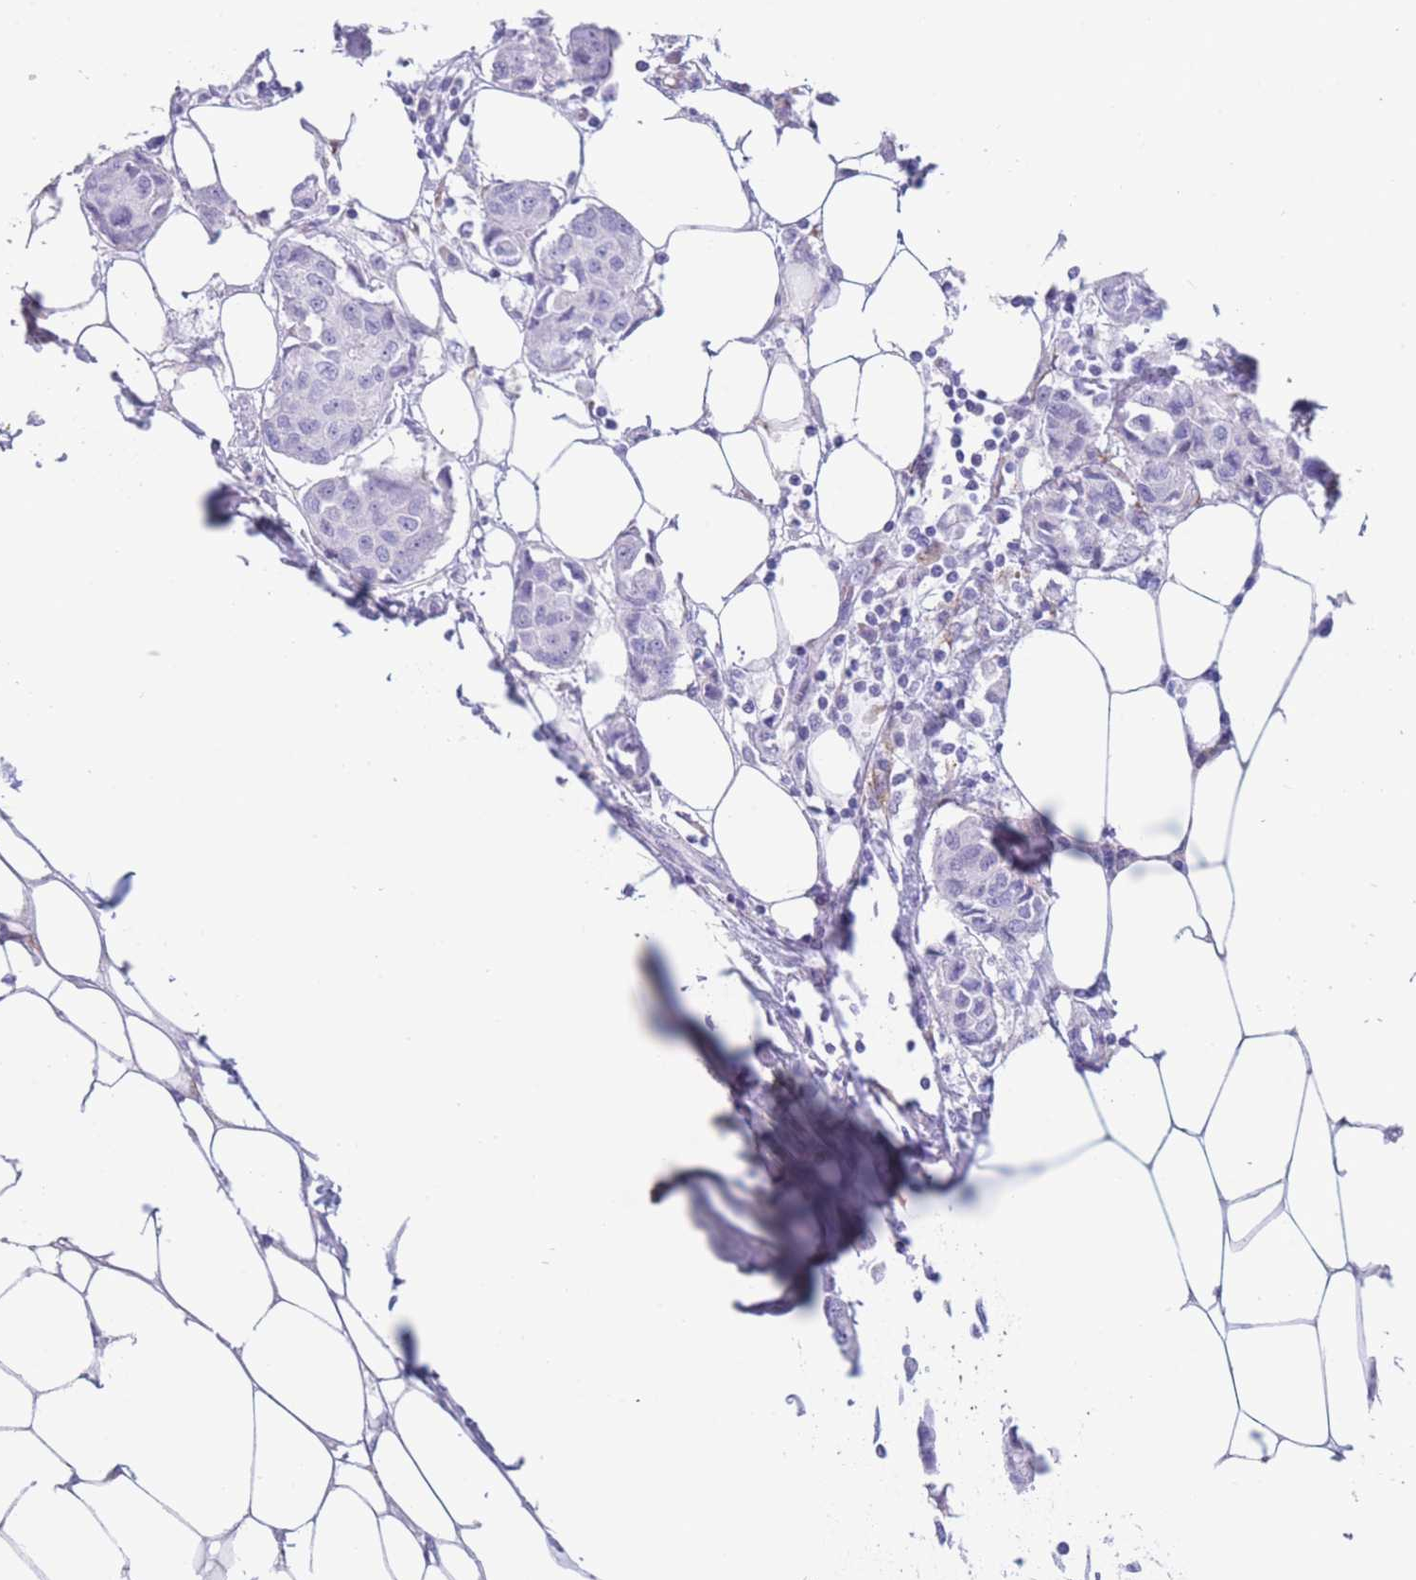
{"staining": {"intensity": "negative", "quantity": "none", "location": "none"}, "tissue": "breast cancer", "cell_type": "Tumor cells", "image_type": "cancer", "snomed": [{"axis": "morphology", "description": "Duct carcinoma"}, {"axis": "topography", "description": "Breast"}, {"axis": "topography", "description": "Lymph node"}], "caption": "Immunohistochemistry photomicrograph of neoplastic tissue: human breast cancer stained with DAB (3,3'-diaminobenzidine) reveals no significant protein staining in tumor cells.", "gene": "COL27A1", "patient": {"sex": "female", "age": 80}}